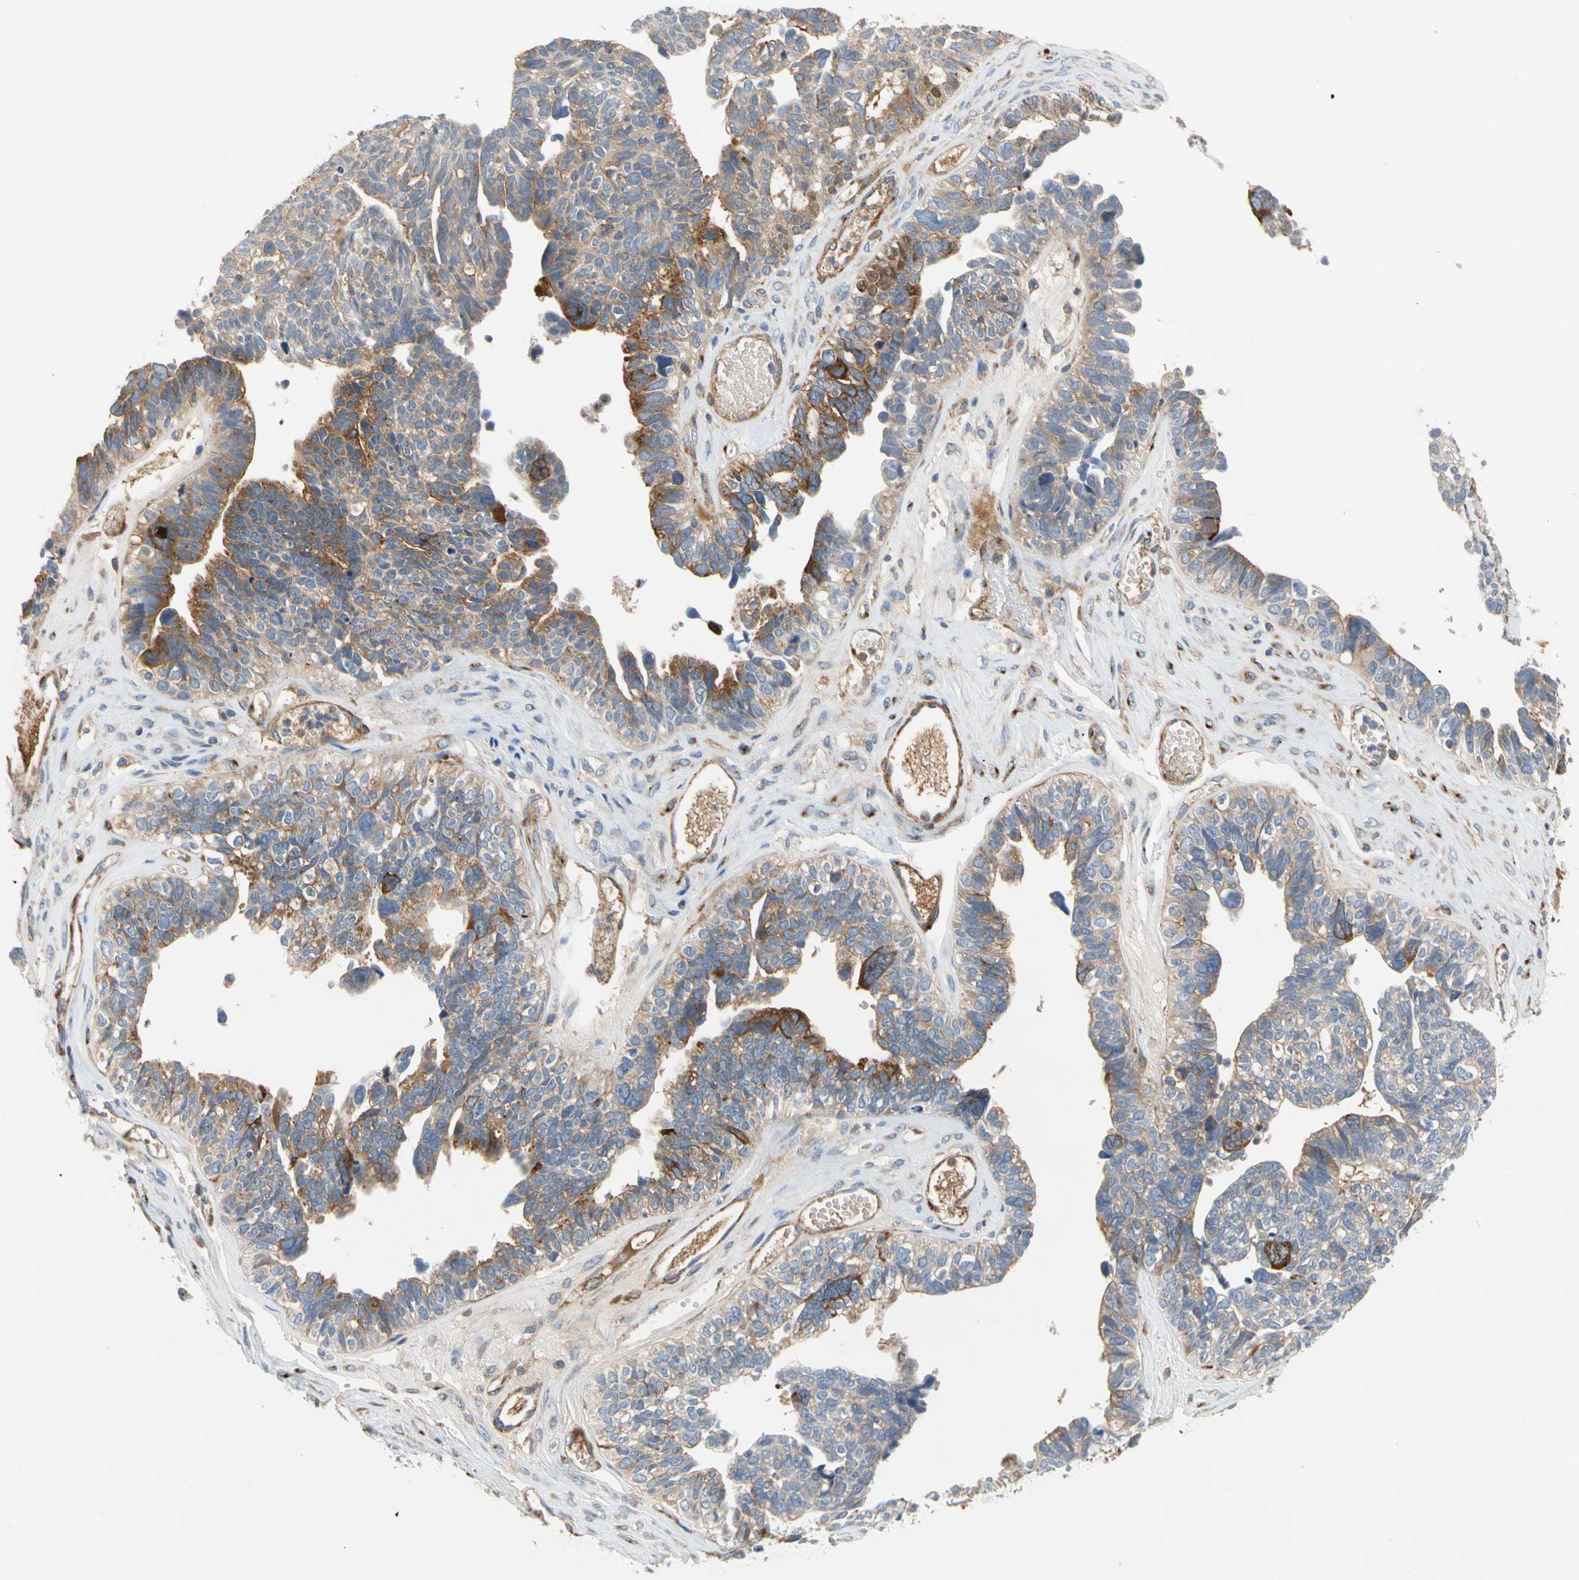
{"staining": {"intensity": "moderate", "quantity": "25%-75%", "location": "cytoplasmic/membranous"}, "tissue": "ovarian cancer", "cell_type": "Tumor cells", "image_type": "cancer", "snomed": [{"axis": "morphology", "description": "Cystadenocarcinoma, serous, NOS"}, {"axis": "topography", "description": "Ovary"}], "caption": "Brown immunohistochemical staining in human ovarian cancer (serous cystadenocarcinoma) displays moderate cytoplasmic/membranous staining in about 25%-75% of tumor cells. (DAB IHC with brightfield microscopy, high magnification).", "gene": "ENTREP3", "patient": {"sex": "female", "age": 79}}